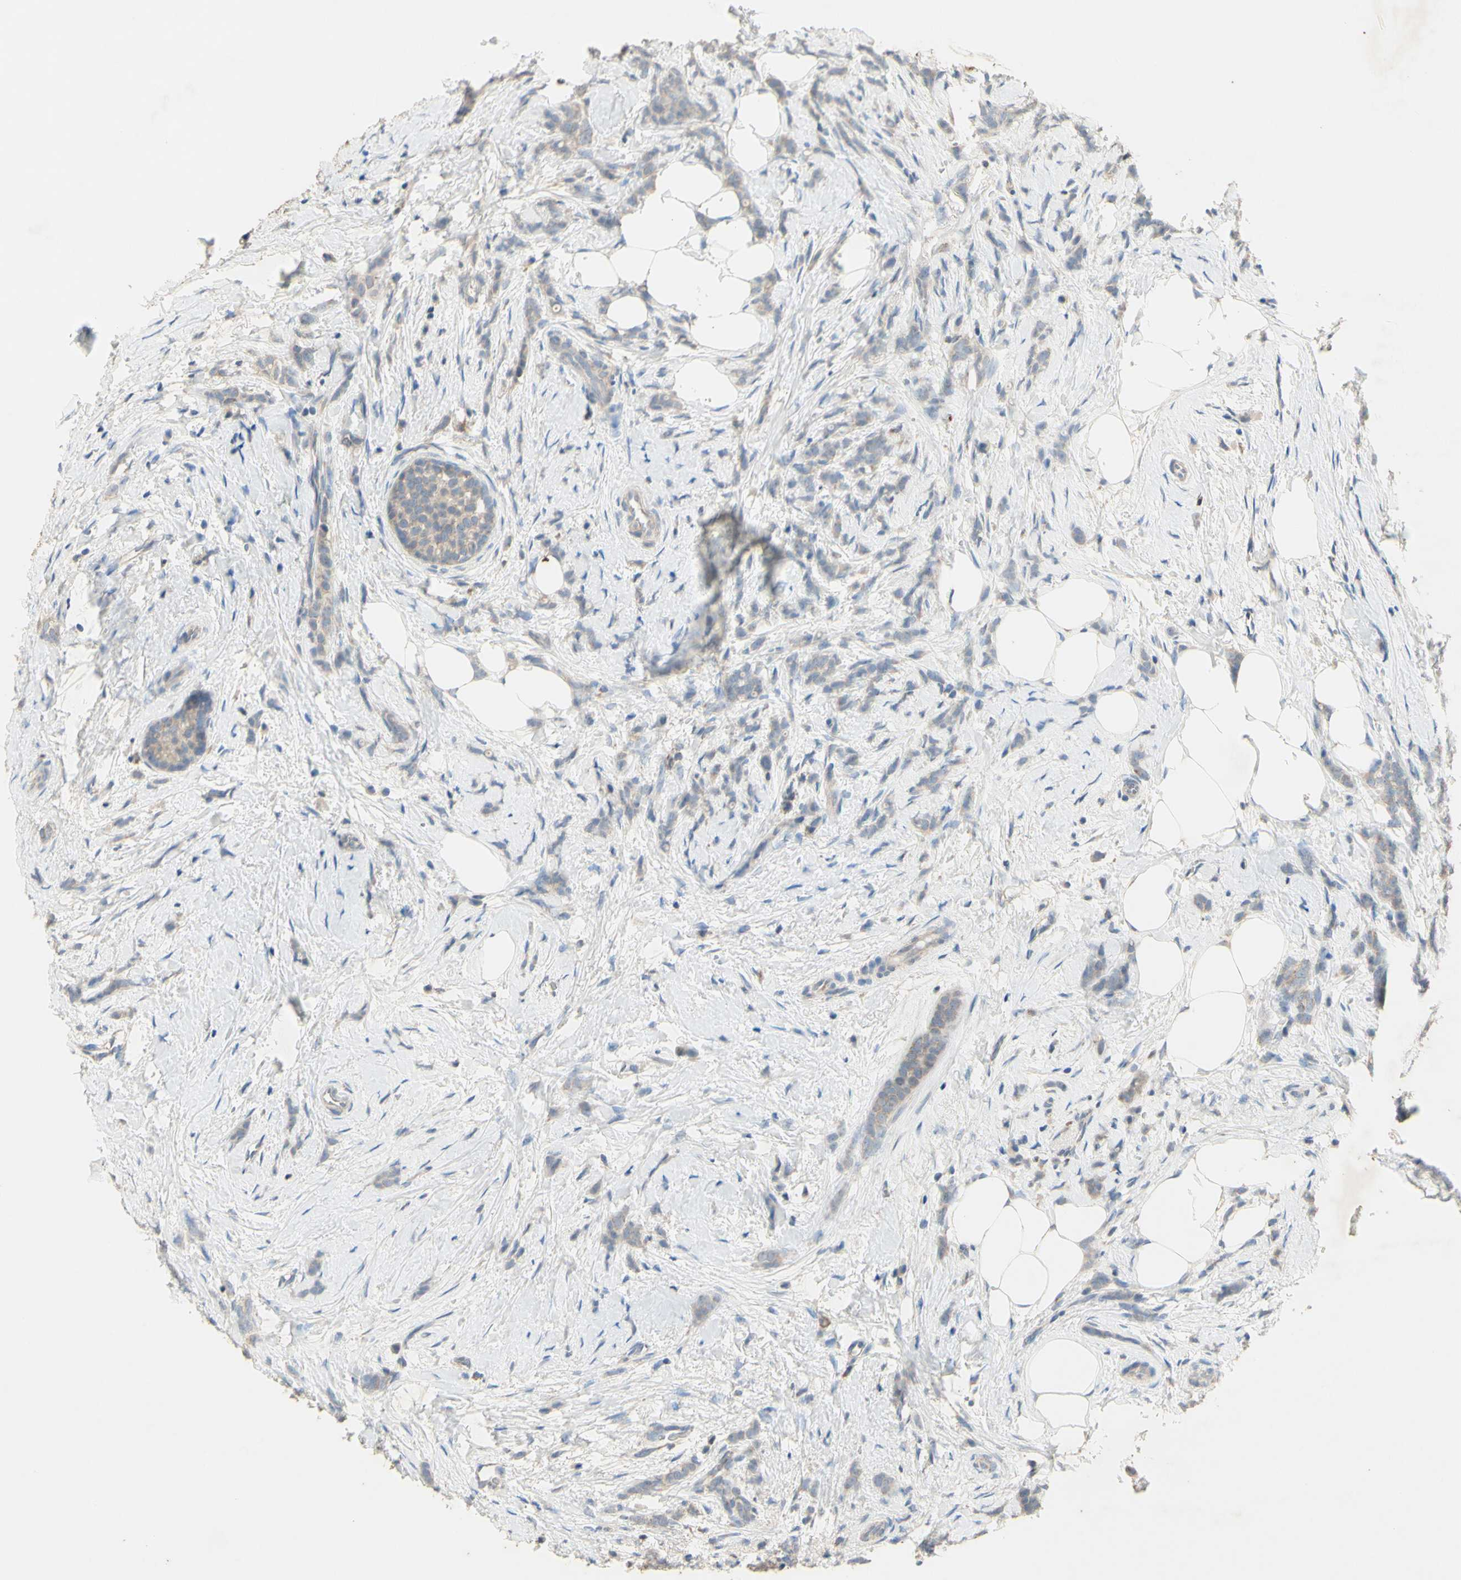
{"staining": {"intensity": "weak", "quantity": "25%-75%", "location": "cytoplasmic/membranous"}, "tissue": "breast cancer", "cell_type": "Tumor cells", "image_type": "cancer", "snomed": [{"axis": "morphology", "description": "Lobular carcinoma, in situ"}, {"axis": "morphology", "description": "Lobular carcinoma"}, {"axis": "topography", "description": "Breast"}], "caption": "Human breast cancer stained with a brown dye exhibits weak cytoplasmic/membranous positive staining in about 25%-75% of tumor cells.", "gene": "PTGIS", "patient": {"sex": "female", "age": 41}}